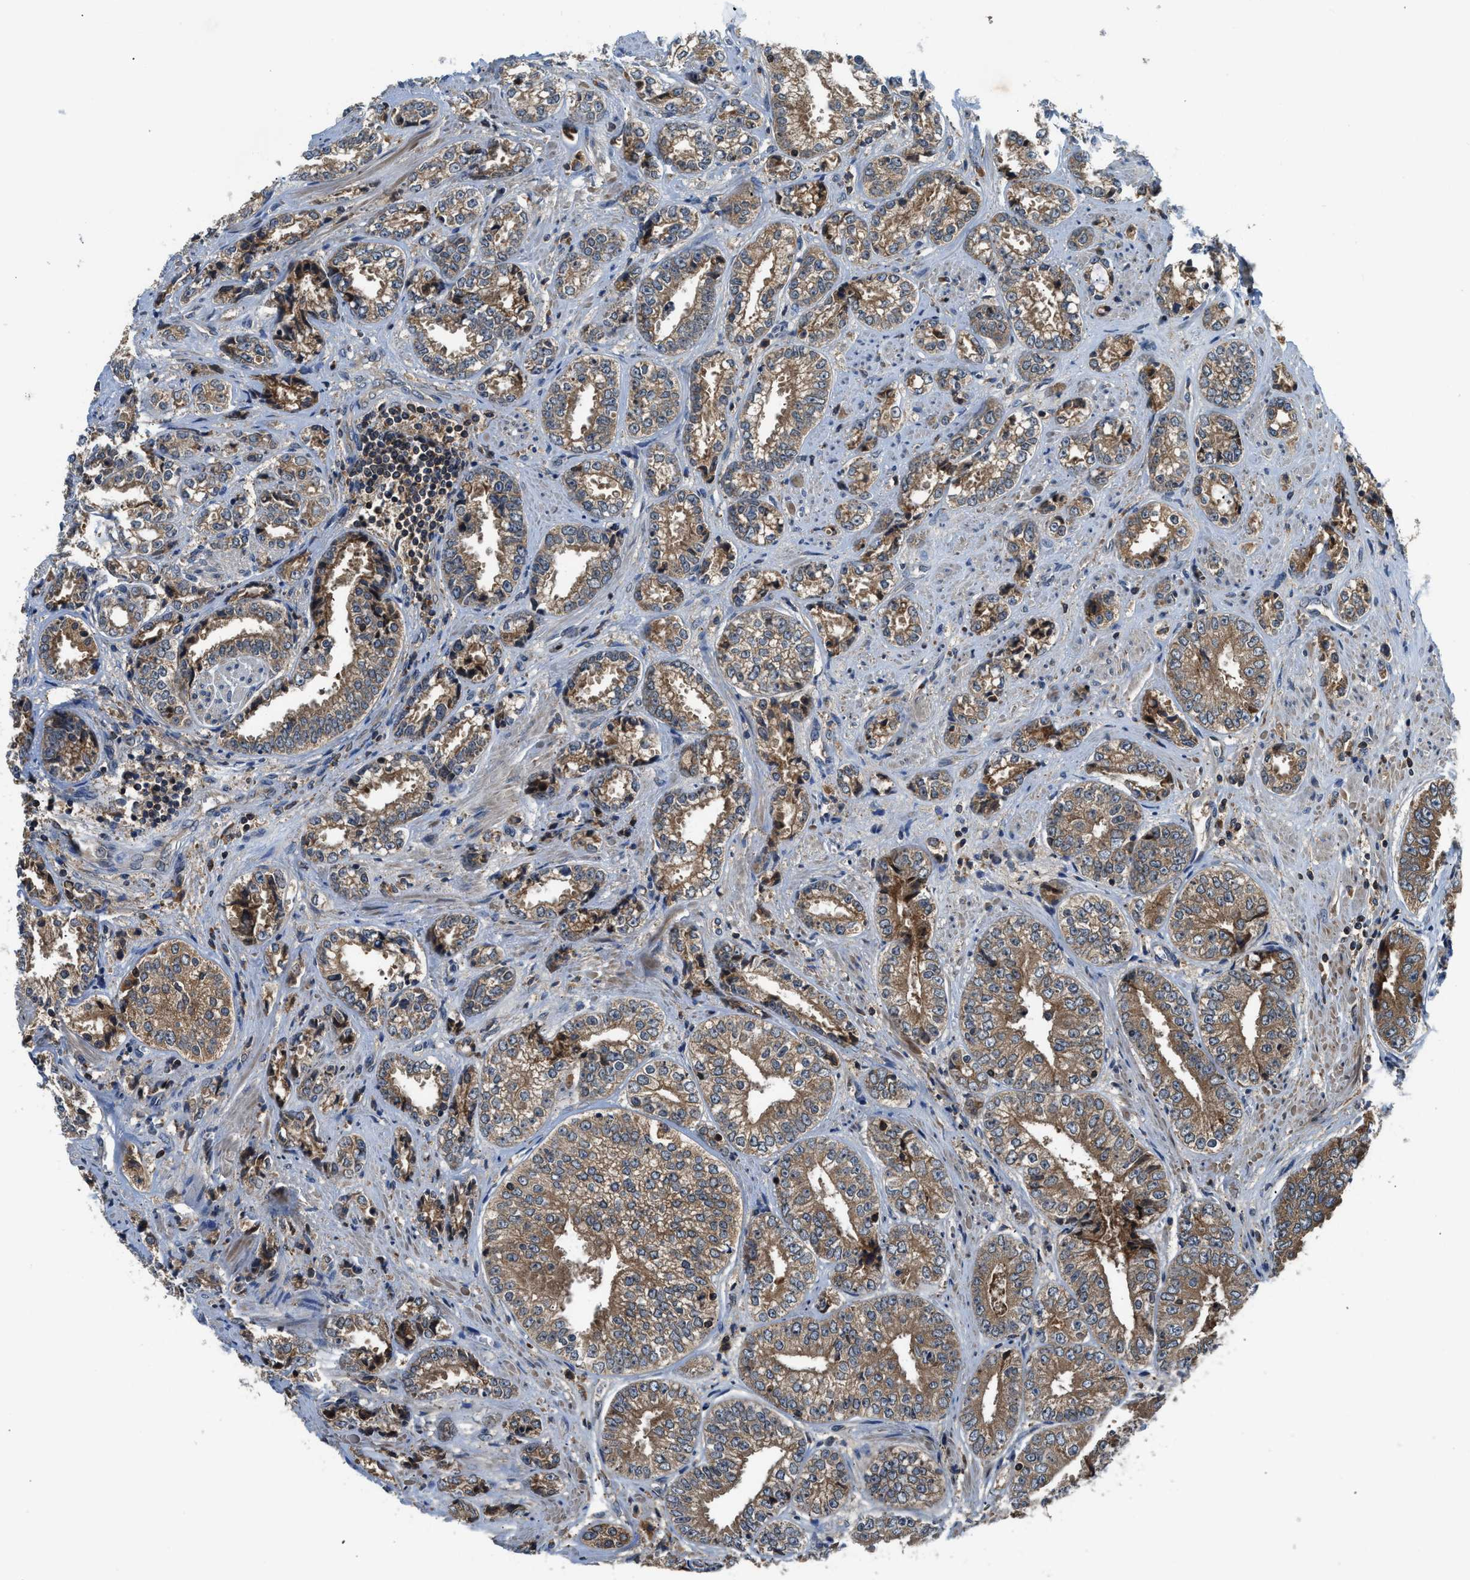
{"staining": {"intensity": "moderate", "quantity": ">75%", "location": "cytoplasmic/membranous"}, "tissue": "prostate cancer", "cell_type": "Tumor cells", "image_type": "cancer", "snomed": [{"axis": "morphology", "description": "Adenocarcinoma, High grade"}, {"axis": "topography", "description": "Prostate"}], "caption": "Brown immunohistochemical staining in human prostate adenocarcinoma (high-grade) displays moderate cytoplasmic/membranous staining in approximately >75% of tumor cells.", "gene": "PAFAH2", "patient": {"sex": "male", "age": 61}}